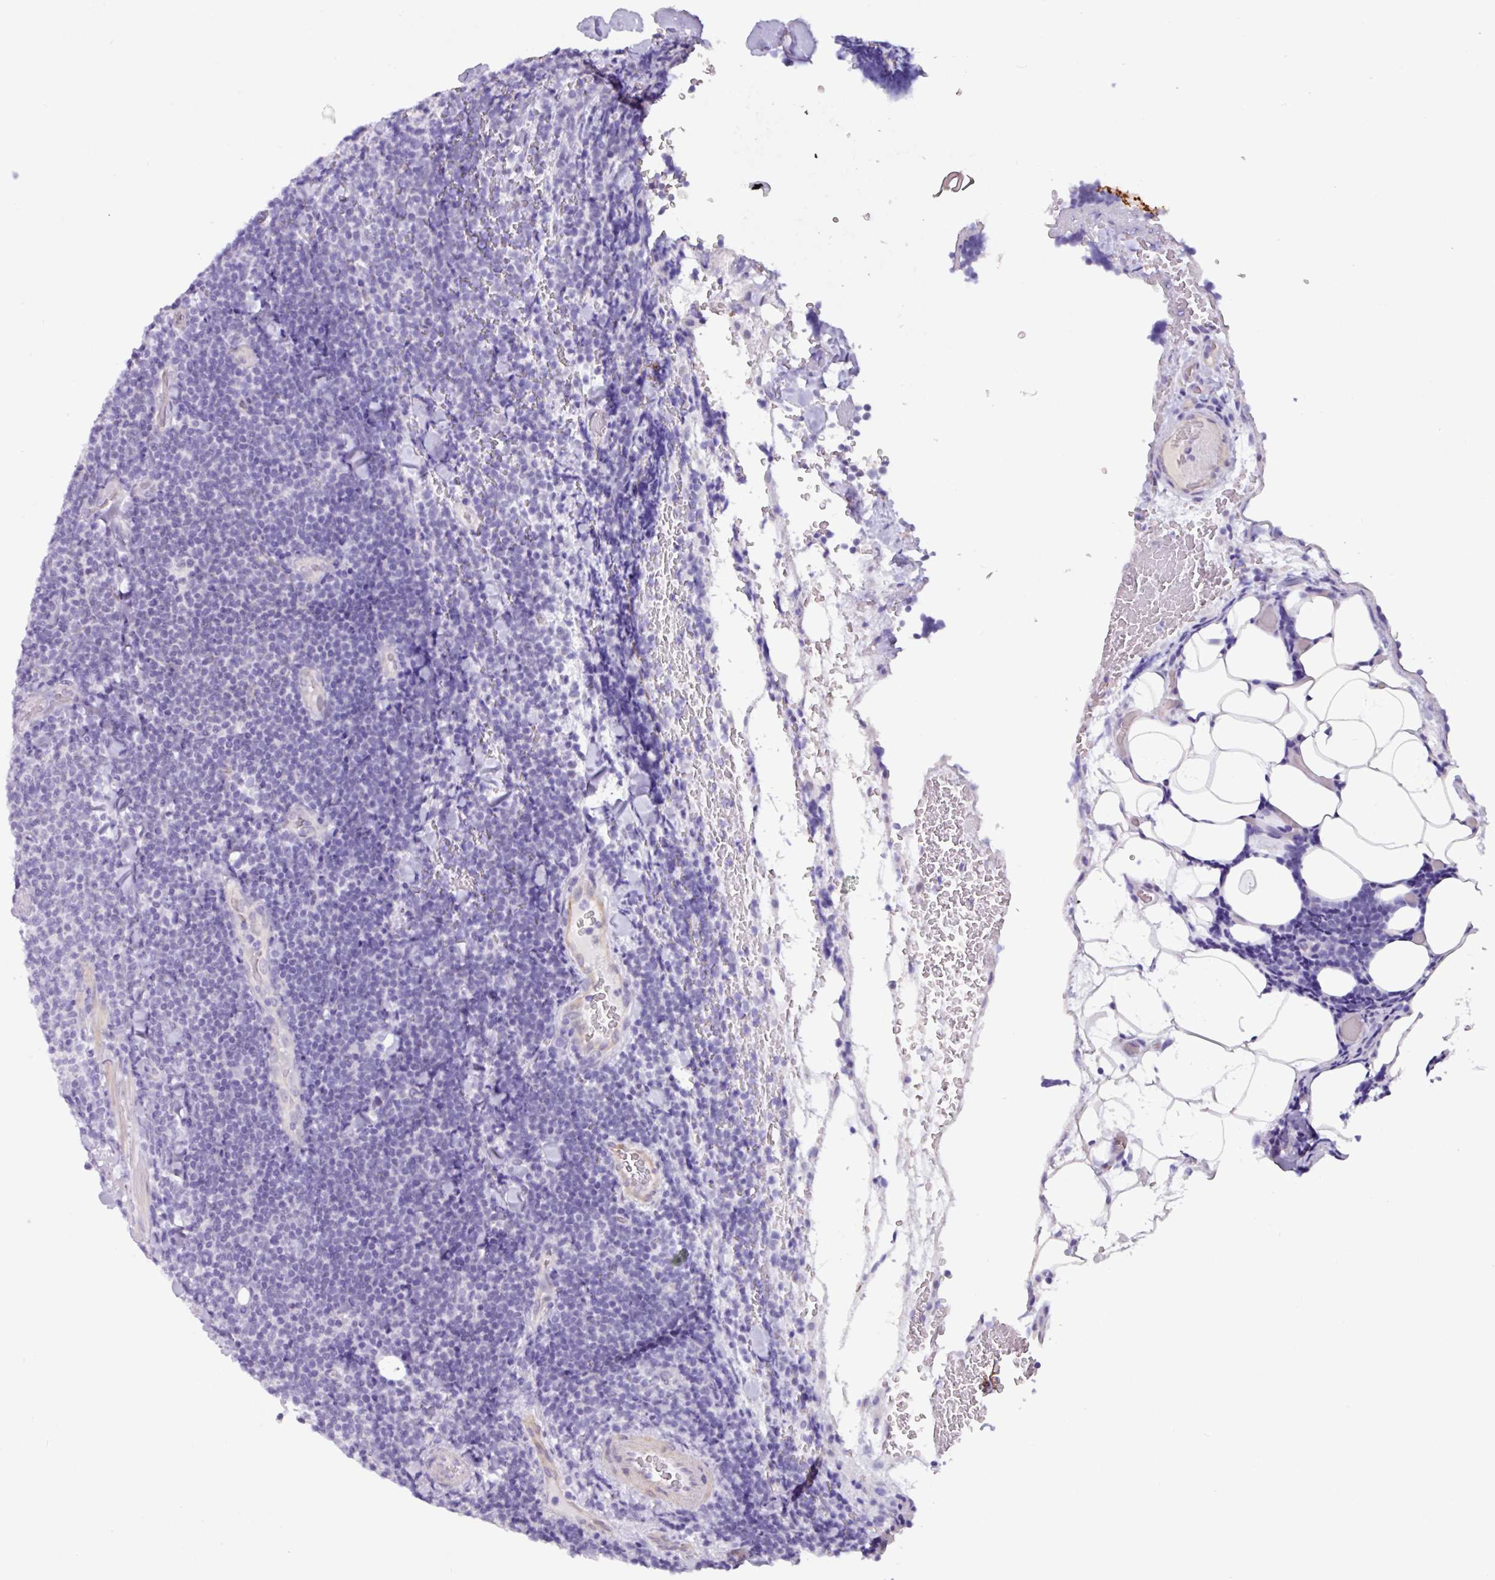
{"staining": {"intensity": "negative", "quantity": "none", "location": "none"}, "tissue": "lymphoma", "cell_type": "Tumor cells", "image_type": "cancer", "snomed": [{"axis": "morphology", "description": "Malignant lymphoma, non-Hodgkin's type, Low grade"}, {"axis": "topography", "description": "Lymph node"}], "caption": "Protein analysis of lymphoma demonstrates no significant positivity in tumor cells.", "gene": "OTX1", "patient": {"sex": "male", "age": 66}}